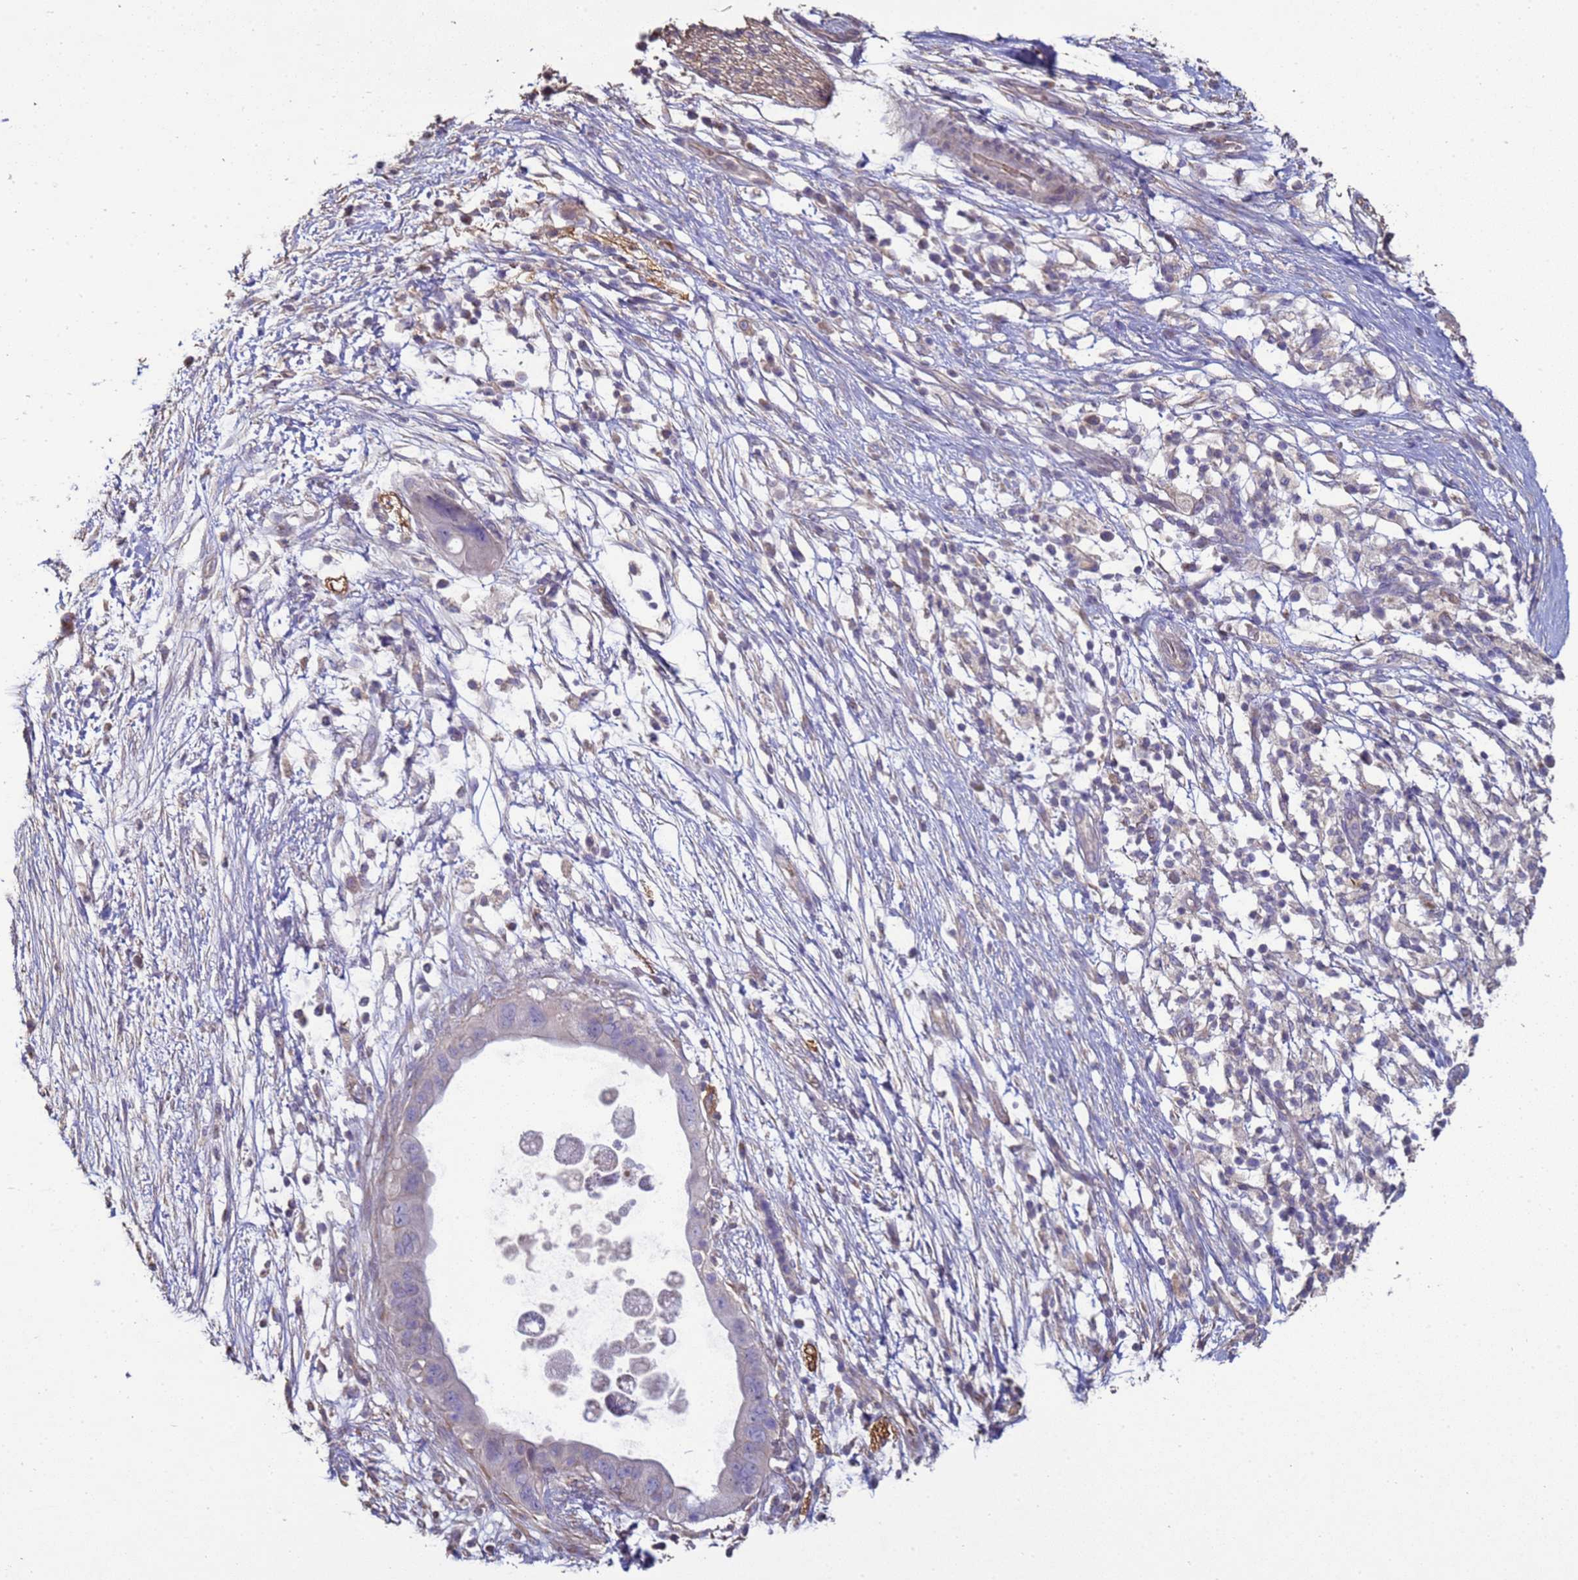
{"staining": {"intensity": "negative", "quantity": "none", "location": "none"}, "tissue": "pancreatic cancer", "cell_type": "Tumor cells", "image_type": "cancer", "snomed": [{"axis": "morphology", "description": "Adenocarcinoma, NOS"}, {"axis": "topography", "description": "Pancreas"}], "caption": "Immunohistochemical staining of adenocarcinoma (pancreatic) displays no significant positivity in tumor cells.", "gene": "SGIP1", "patient": {"sex": "male", "age": 68}}